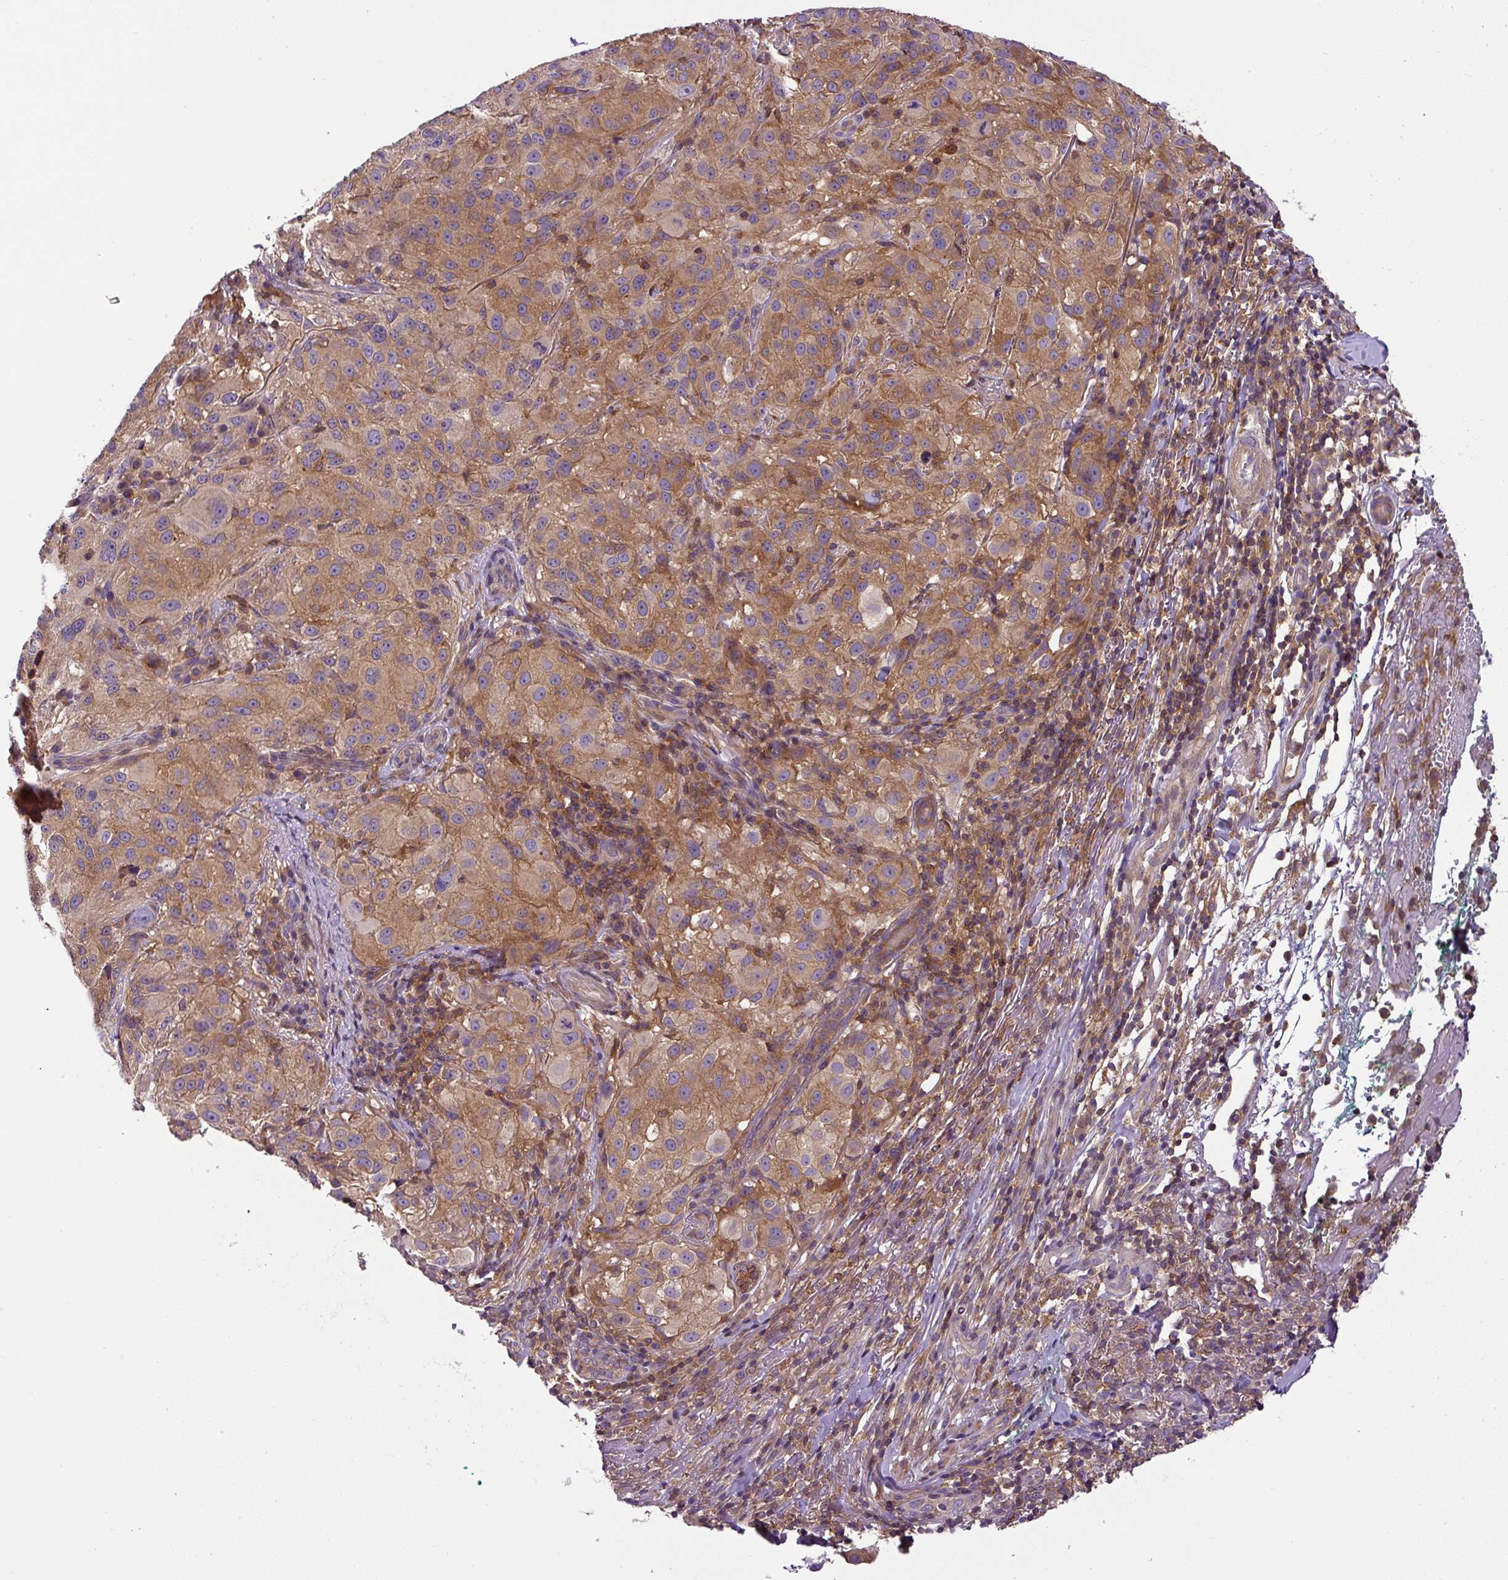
{"staining": {"intensity": "moderate", "quantity": ">75%", "location": "cytoplasmic/membranous"}, "tissue": "melanoma", "cell_type": "Tumor cells", "image_type": "cancer", "snomed": [{"axis": "morphology", "description": "Necrosis, NOS"}, {"axis": "morphology", "description": "Malignant melanoma, NOS"}, {"axis": "topography", "description": "Skin"}], "caption": "Immunohistochemical staining of malignant melanoma exhibits medium levels of moderate cytoplasmic/membranous expression in about >75% of tumor cells.", "gene": "CCDC28A", "patient": {"sex": "female", "age": 87}}